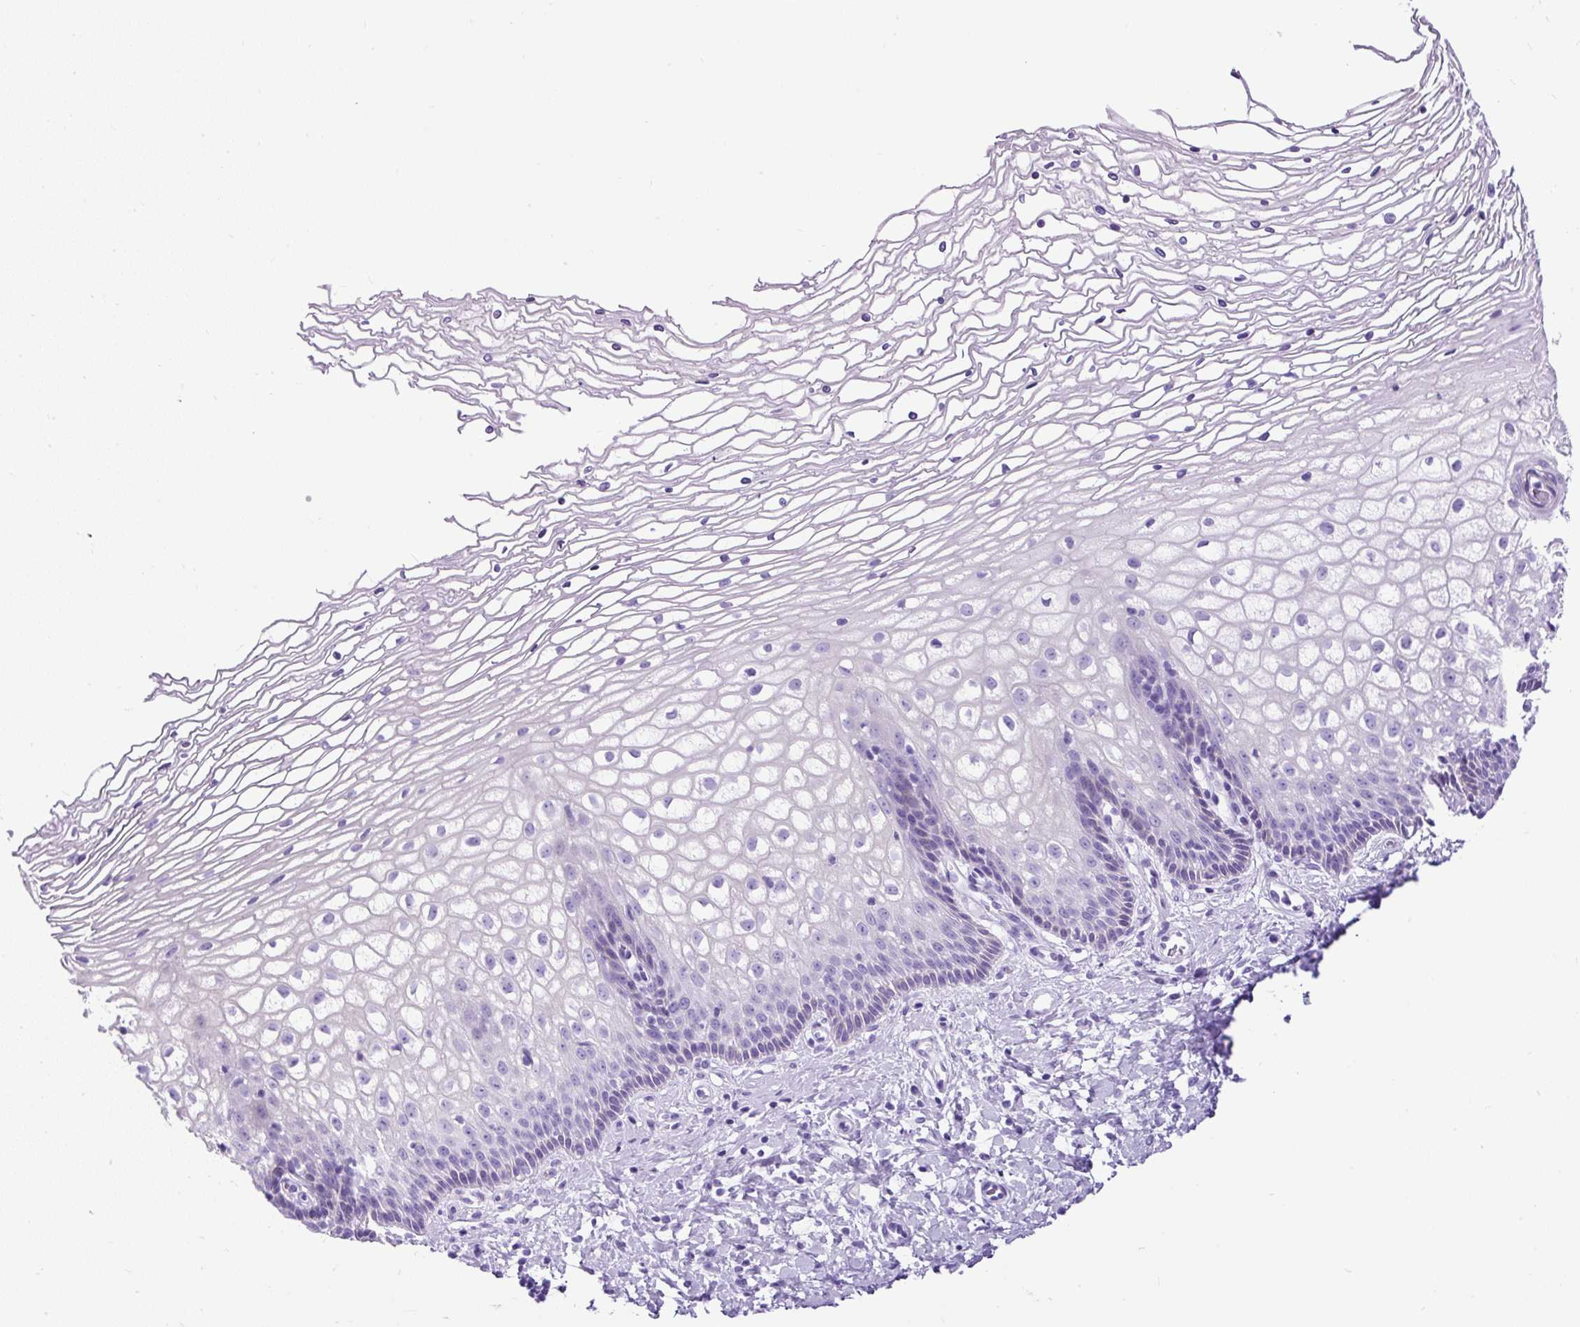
{"staining": {"intensity": "negative", "quantity": "none", "location": "none"}, "tissue": "cervix", "cell_type": "Glandular cells", "image_type": "normal", "snomed": [{"axis": "morphology", "description": "Normal tissue, NOS"}, {"axis": "topography", "description": "Cervix"}], "caption": "Immunohistochemical staining of benign human cervix shows no significant staining in glandular cells.", "gene": "PDIA2", "patient": {"sex": "female", "age": 36}}